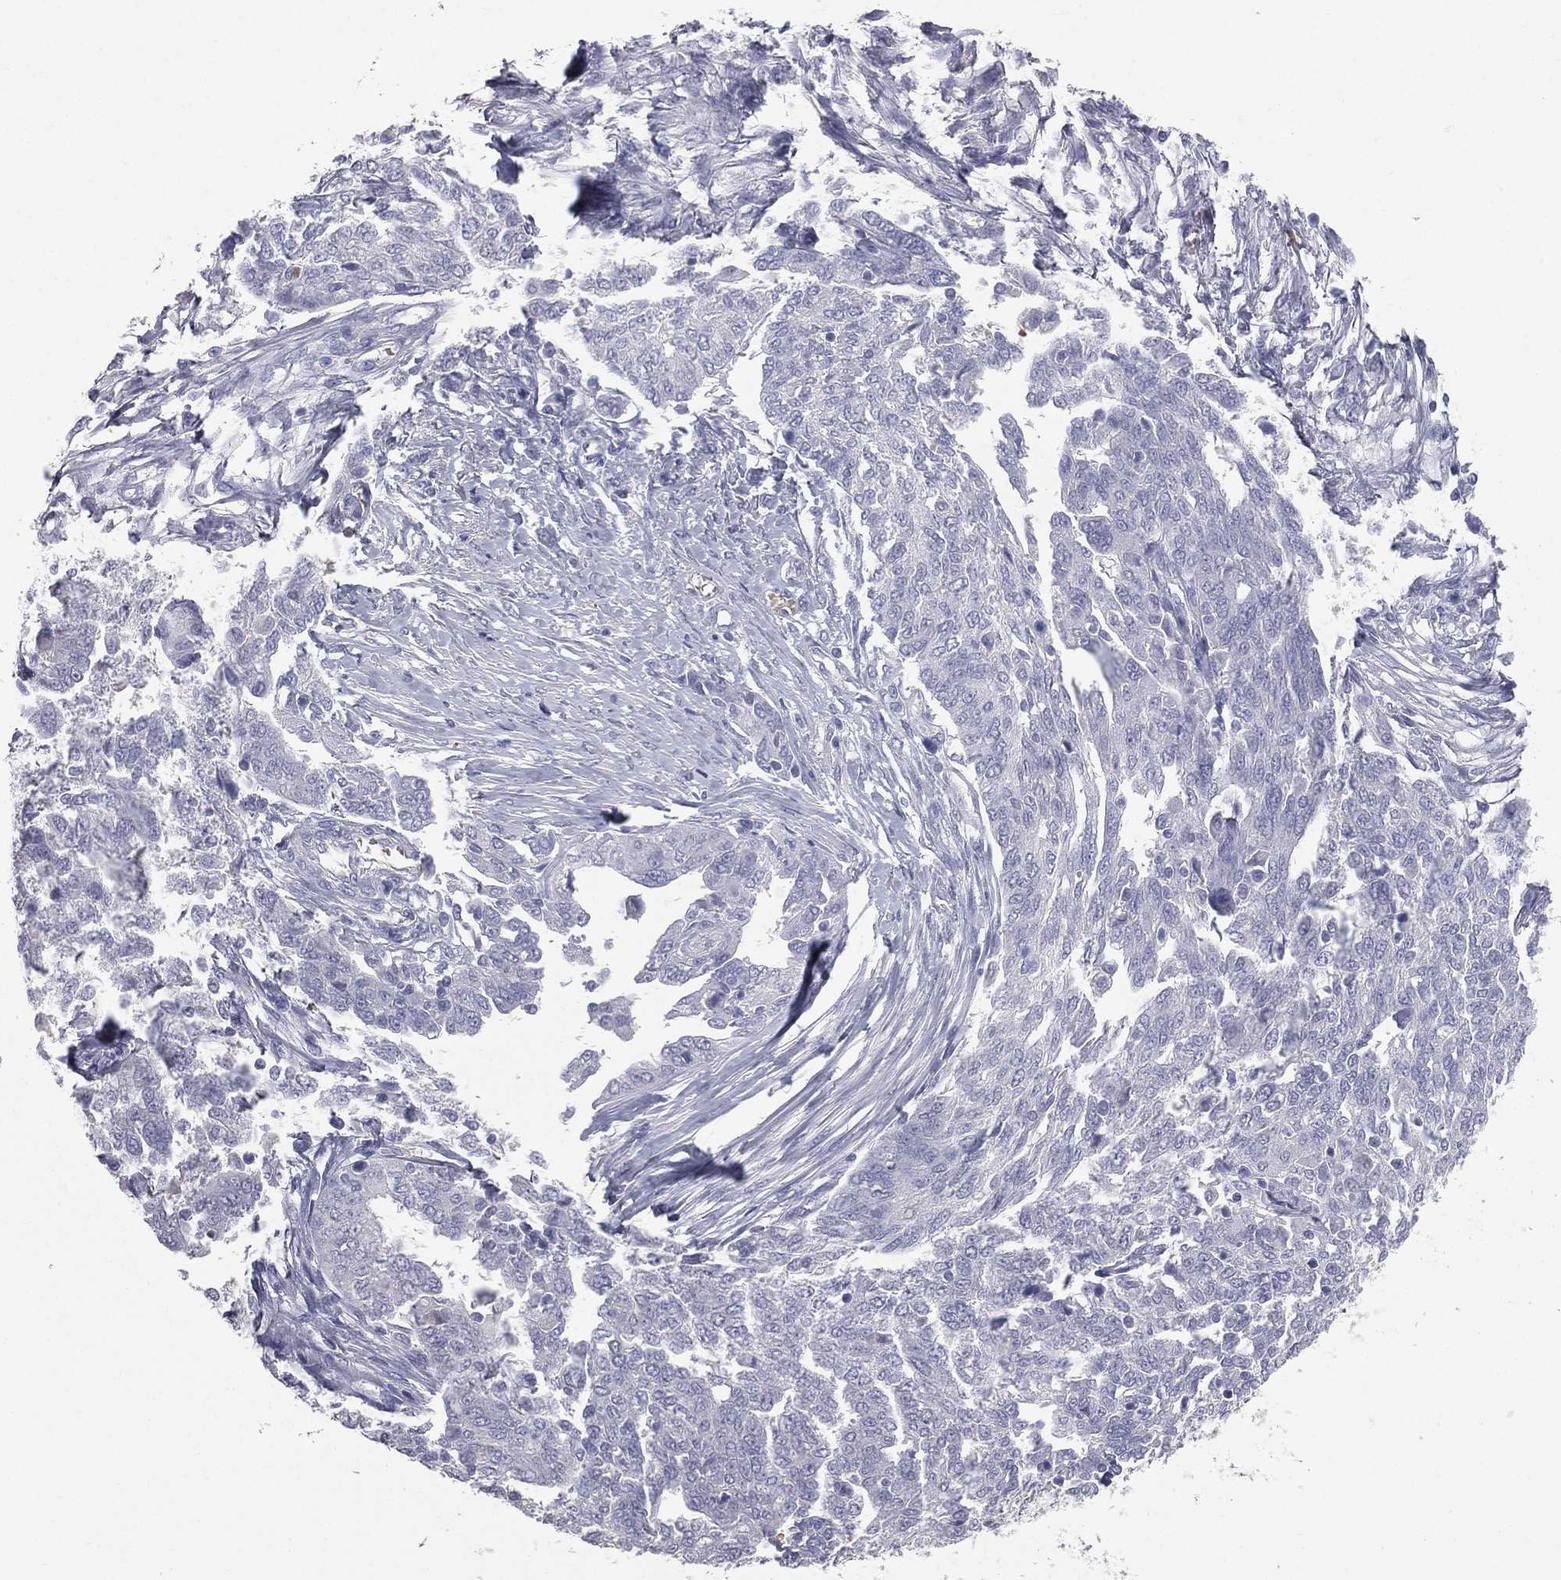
{"staining": {"intensity": "negative", "quantity": "none", "location": "none"}, "tissue": "ovarian cancer", "cell_type": "Tumor cells", "image_type": "cancer", "snomed": [{"axis": "morphology", "description": "Cystadenocarcinoma, serous, NOS"}, {"axis": "topography", "description": "Ovary"}], "caption": "IHC micrograph of human ovarian cancer (serous cystadenocarcinoma) stained for a protein (brown), which demonstrates no staining in tumor cells.", "gene": "ESX1", "patient": {"sex": "female", "age": 67}}